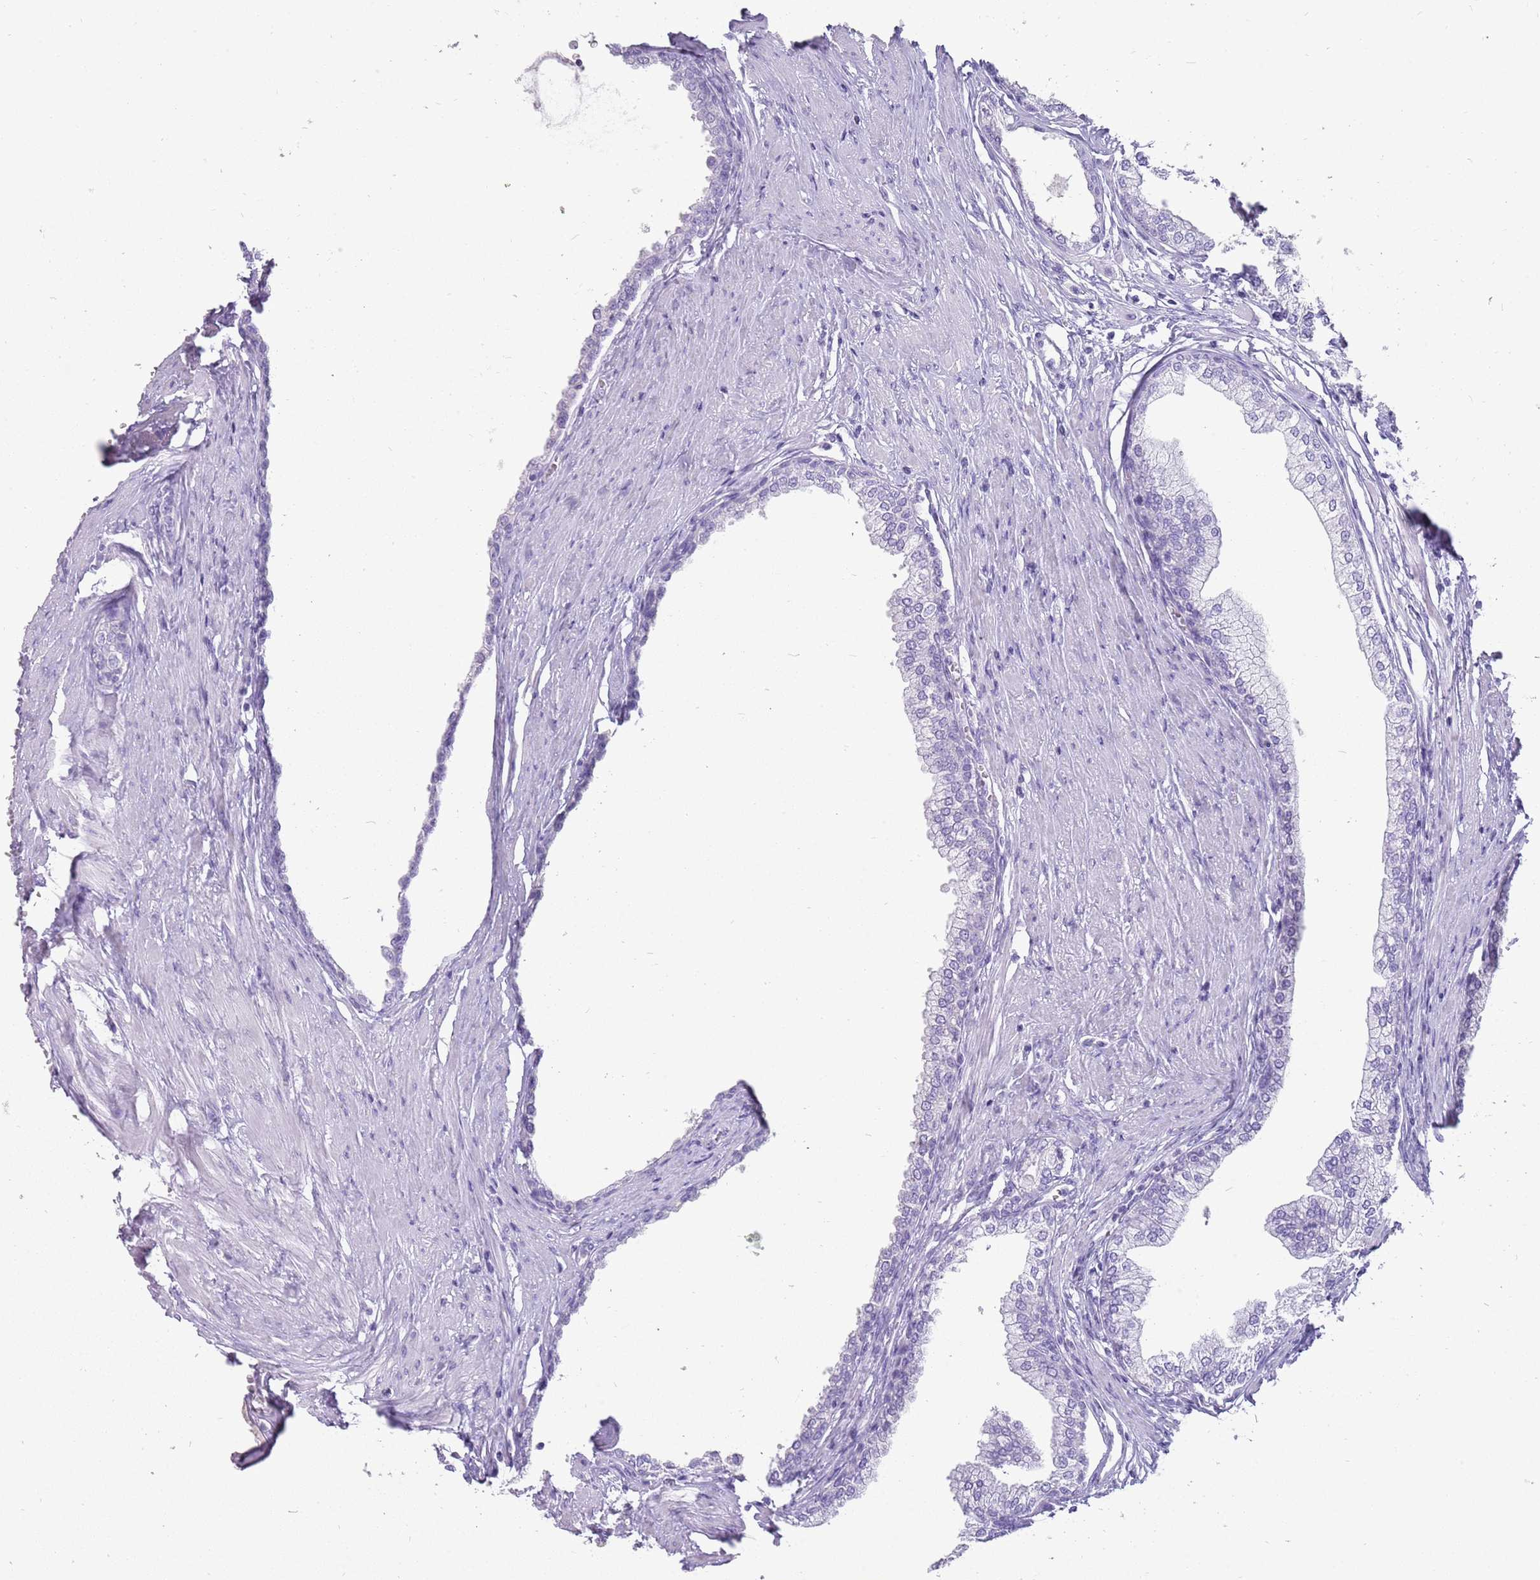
{"staining": {"intensity": "negative", "quantity": "none", "location": "none"}, "tissue": "prostate", "cell_type": "Glandular cells", "image_type": "normal", "snomed": [{"axis": "morphology", "description": "Normal tissue, NOS"}, {"axis": "morphology", "description": "Urothelial carcinoma, Low grade"}, {"axis": "topography", "description": "Urinary bladder"}, {"axis": "topography", "description": "Prostate"}], "caption": "High magnification brightfield microscopy of unremarkable prostate stained with DAB (3,3'-diaminobenzidine) (brown) and counterstained with hematoxylin (blue): glandular cells show no significant positivity. The staining was performed using DAB (3,3'-diaminobenzidine) to visualize the protein expression in brown, while the nuclei were stained in blue with hematoxylin (Magnification: 20x).", "gene": "ENSG00000271254", "patient": {"sex": "male", "age": 60}}